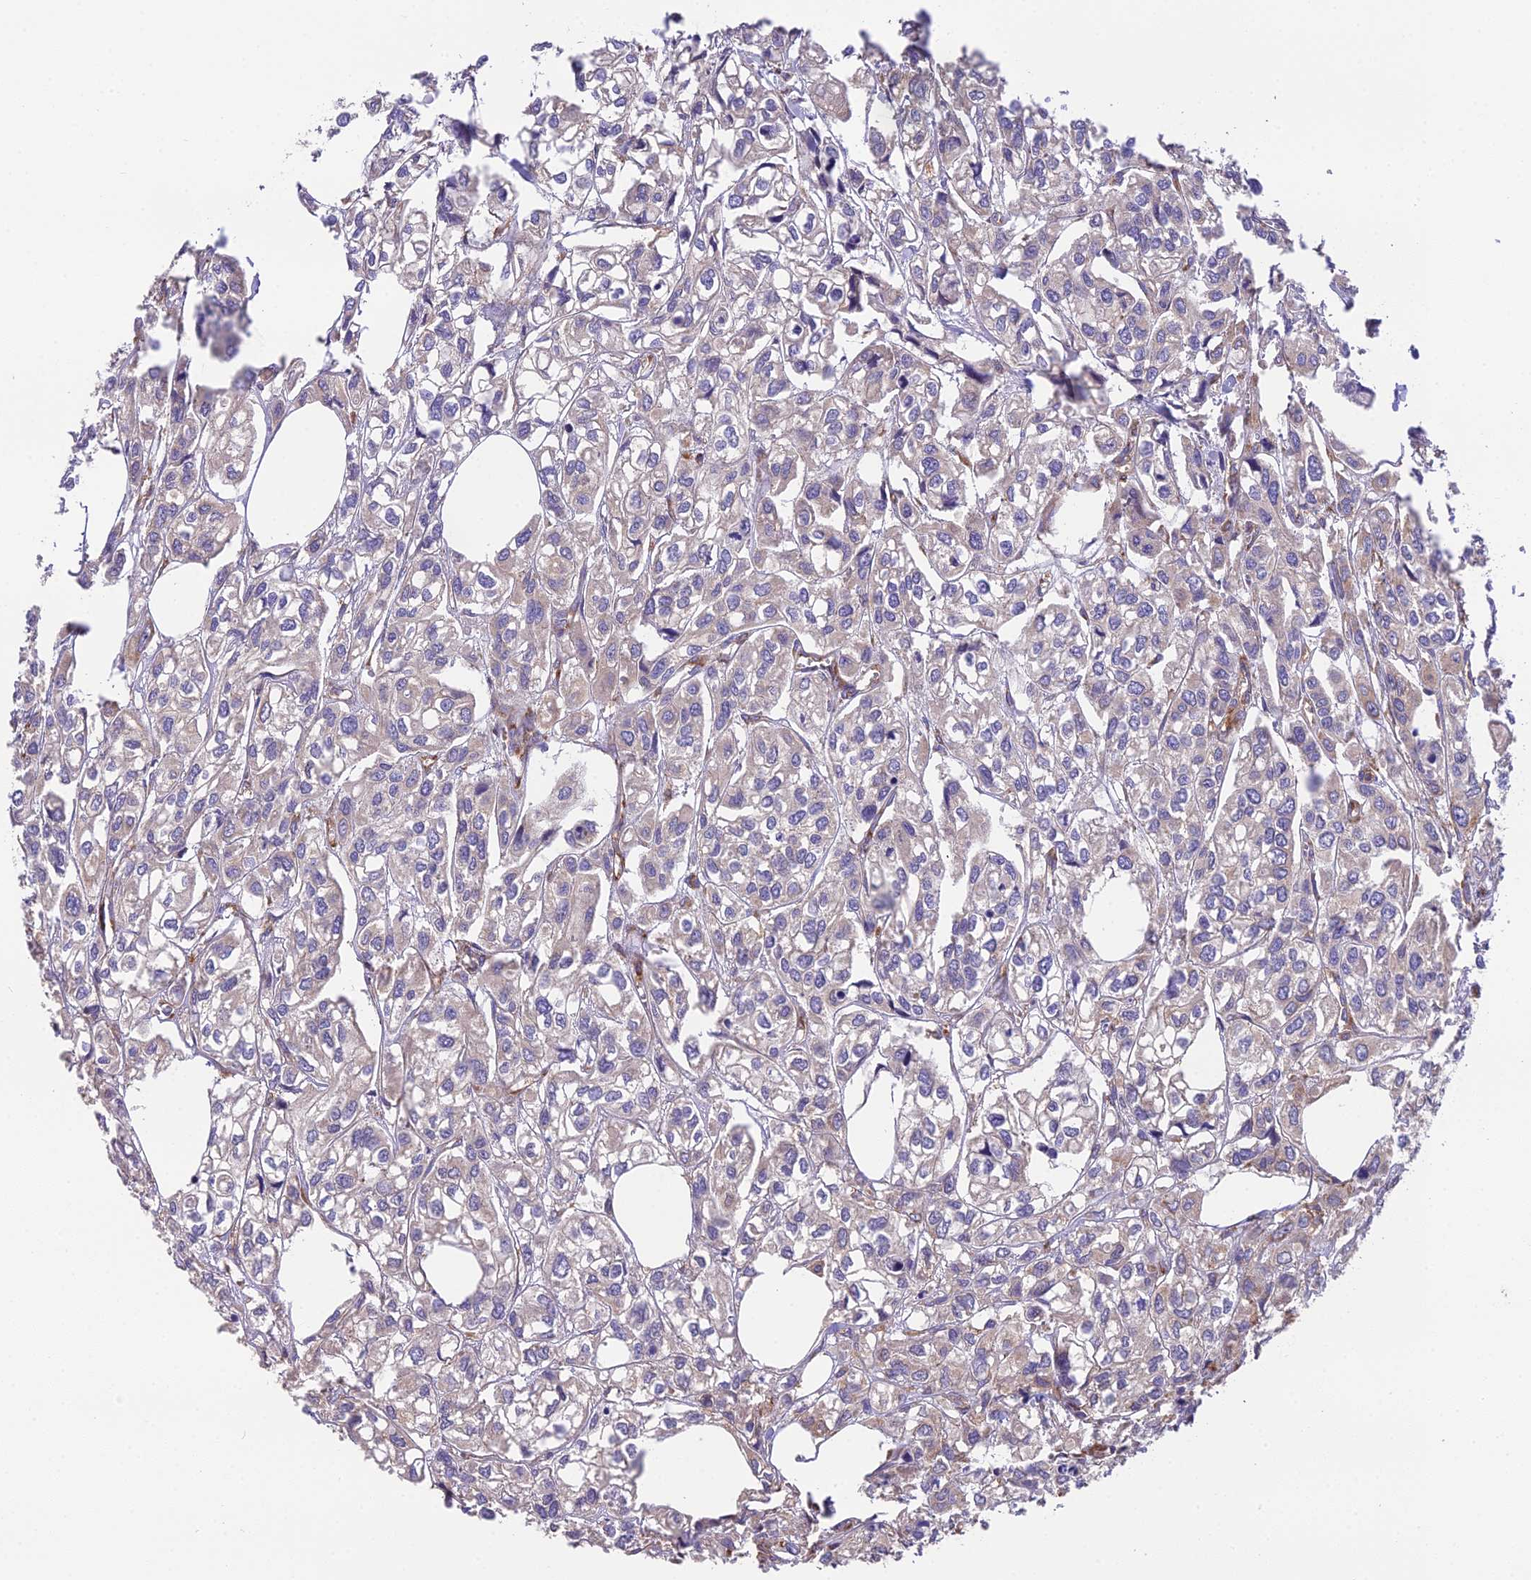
{"staining": {"intensity": "moderate", "quantity": "<25%", "location": "cytoplasmic/membranous"}, "tissue": "urothelial cancer", "cell_type": "Tumor cells", "image_type": "cancer", "snomed": [{"axis": "morphology", "description": "Urothelial carcinoma, High grade"}, {"axis": "topography", "description": "Urinary bladder"}], "caption": "Protein staining shows moderate cytoplasmic/membranous positivity in about <25% of tumor cells in urothelial cancer. (IHC, brightfield microscopy, high magnification).", "gene": "BLOC1S4", "patient": {"sex": "male", "age": 67}}